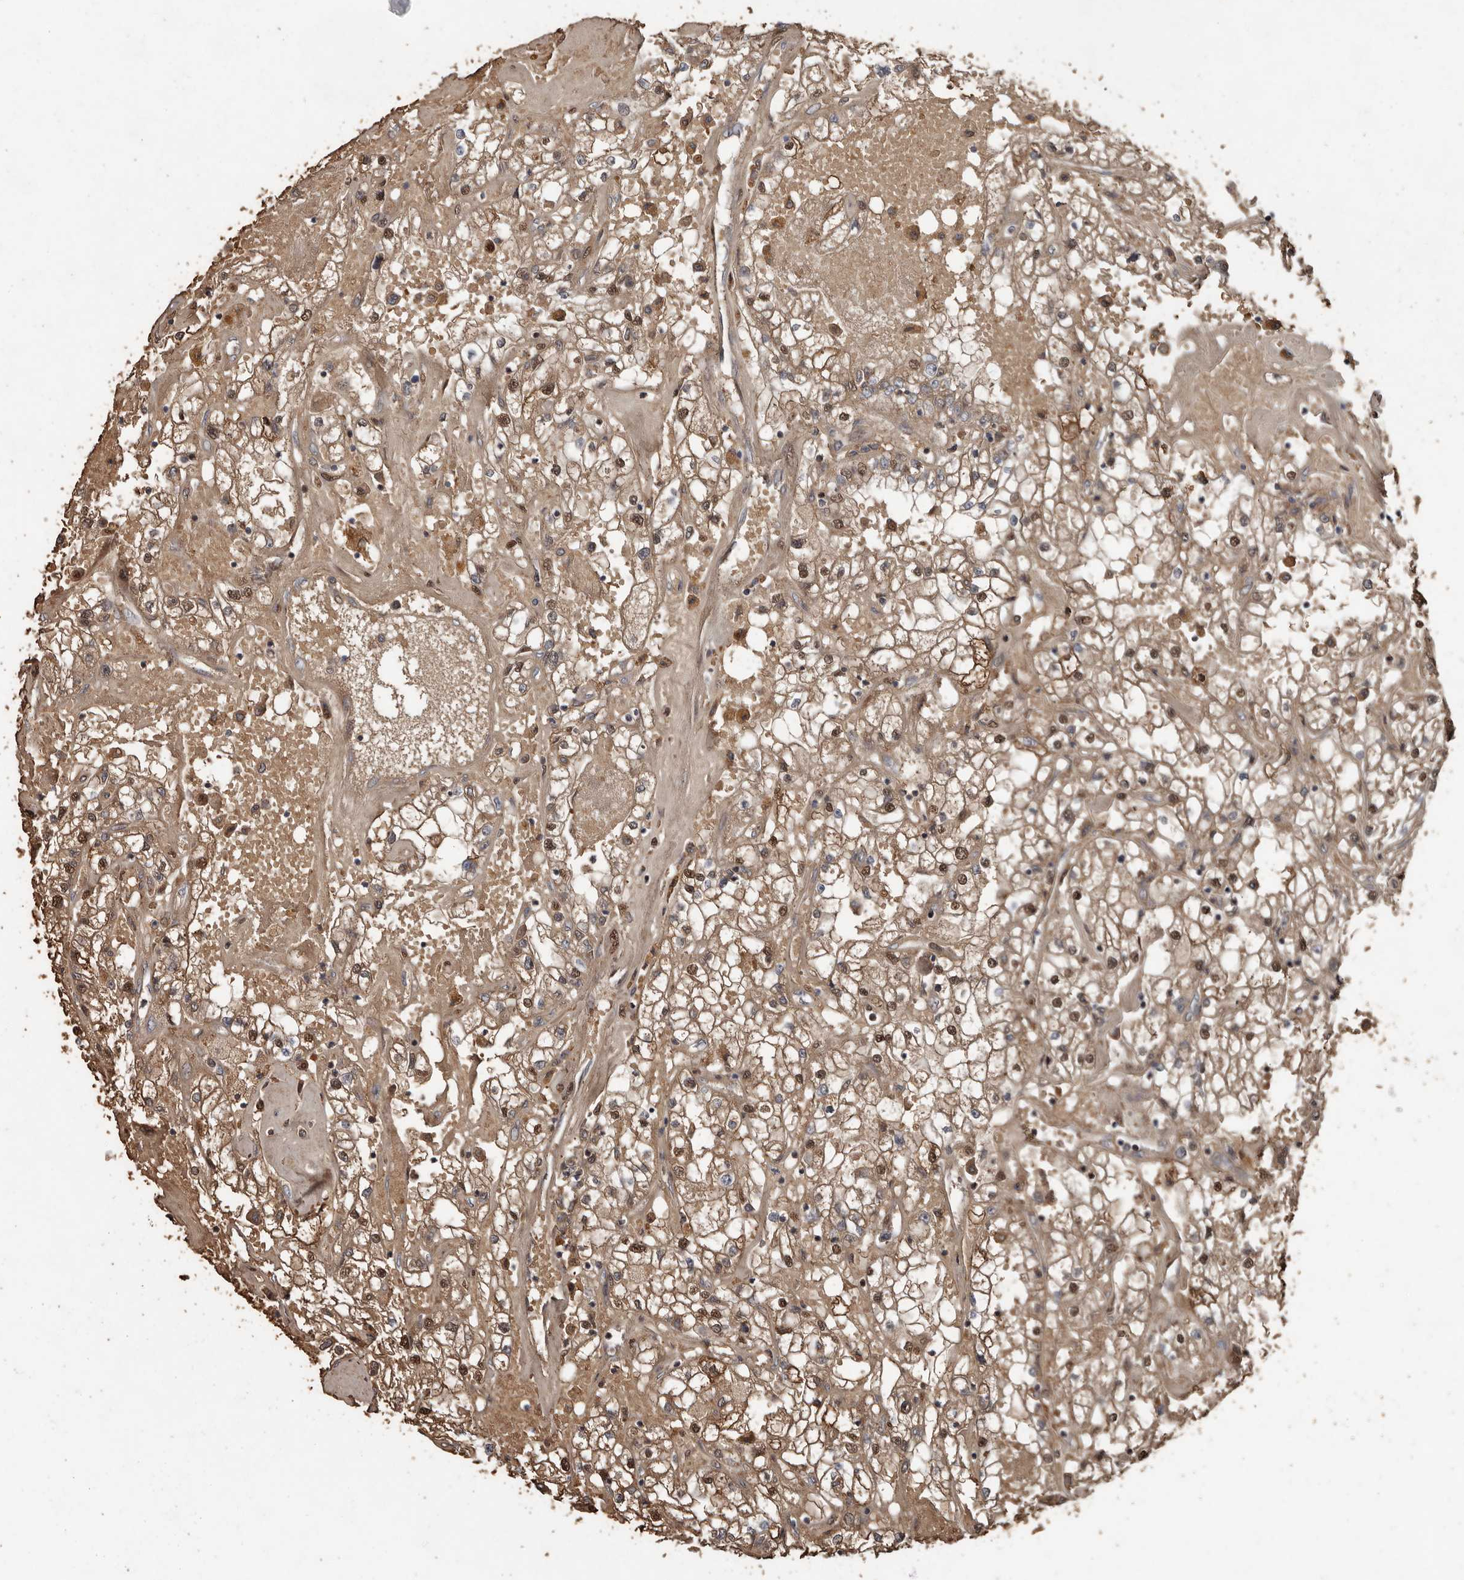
{"staining": {"intensity": "moderate", "quantity": ">75%", "location": "cytoplasmic/membranous,nuclear"}, "tissue": "renal cancer", "cell_type": "Tumor cells", "image_type": "cancer", "snomed": [{"axis": "morphology", "description": "Adenocarcinoma, NOS"}, {"axis": "topography", "description": "Kidney"}], "caption": "A brown stain highlights moderate cytoplasmic/membranous and nuclear staining of a protein in renal cancer (adenocarcinoma) tumor cells.", "gene": "RANBP17", "patient": {"sex": "male", "age": 56}}